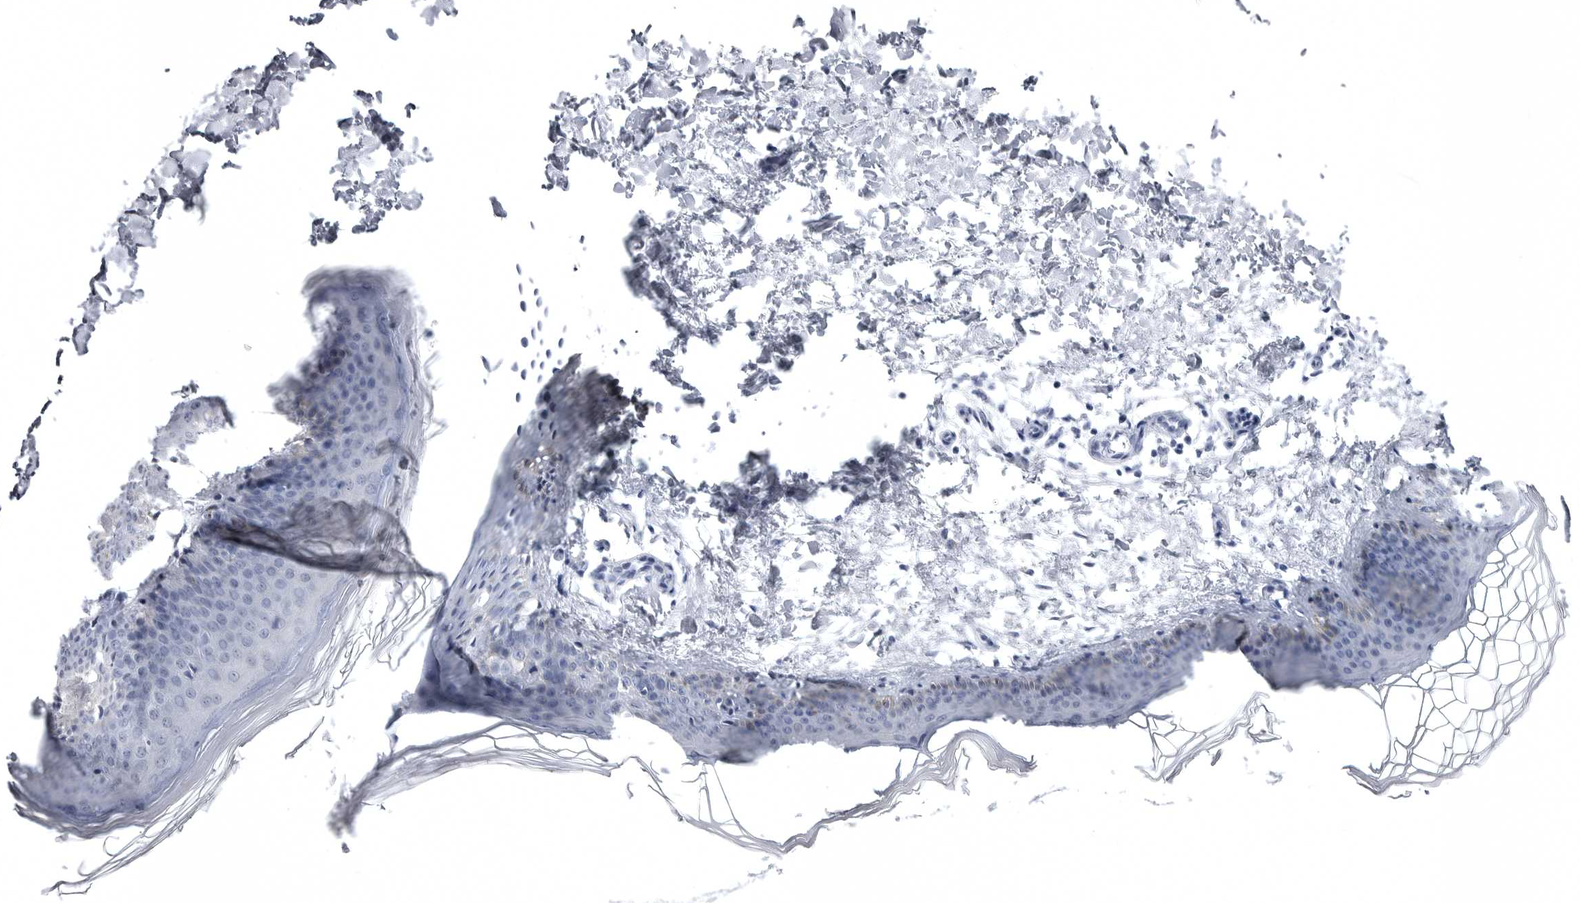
{"staining": {"intensity": "negative", "quantity": "none", "location": "none"}, "tissue": "skin", "cell_type": "Fibroblasts", "image_type": "normal", "snomed": [{"axis": "morphology", "description": "Normal tissue, NOS"}, {"axis": "topography", "description": "Skin"}], "caption": "An image of skin stained for a protein shows no brown staining in fibroblasts.", "gene": "STAP2", "patient": {"sex": "female", "age": 27}}